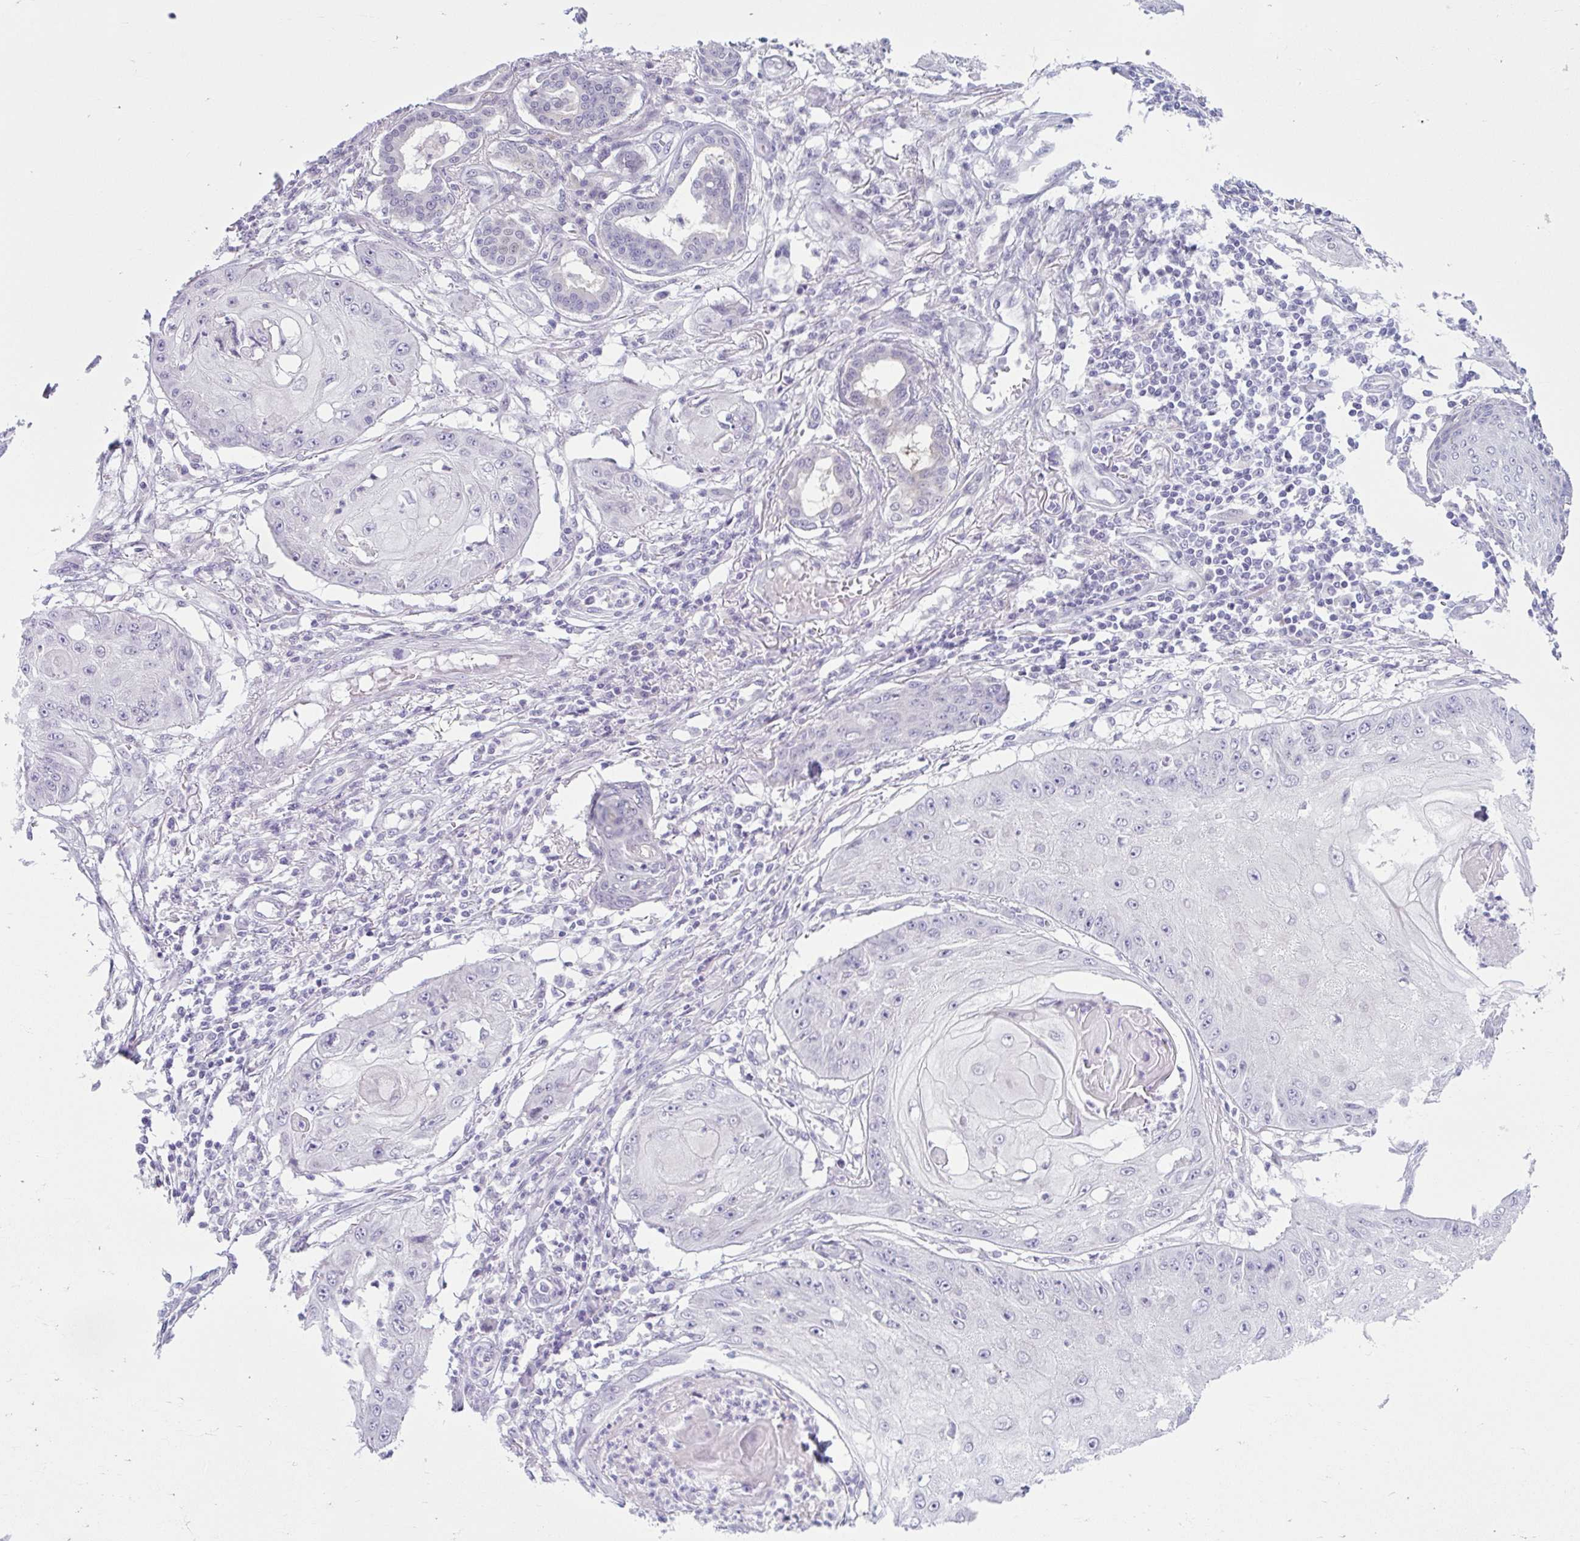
{"staining": {"intensity": "negative", "quantity": "none", "location": "none"}, "tissue": "skin cancer", "cell_type": "Tumor cells", "image_type": "cancer", "snomed": [{"axis": "morphology", "description": "Squamous cell carcinoma, NOS"}, {"axis": "topography", "description": "Skin"}], "caption": "IHC histopathology image of human skin squamous cell carcinoma stained for a protein (brown), which reveals no positivity in tumor cells.", "gene": "FAM153A", "patient": {"sex": "male", "age": 70}}